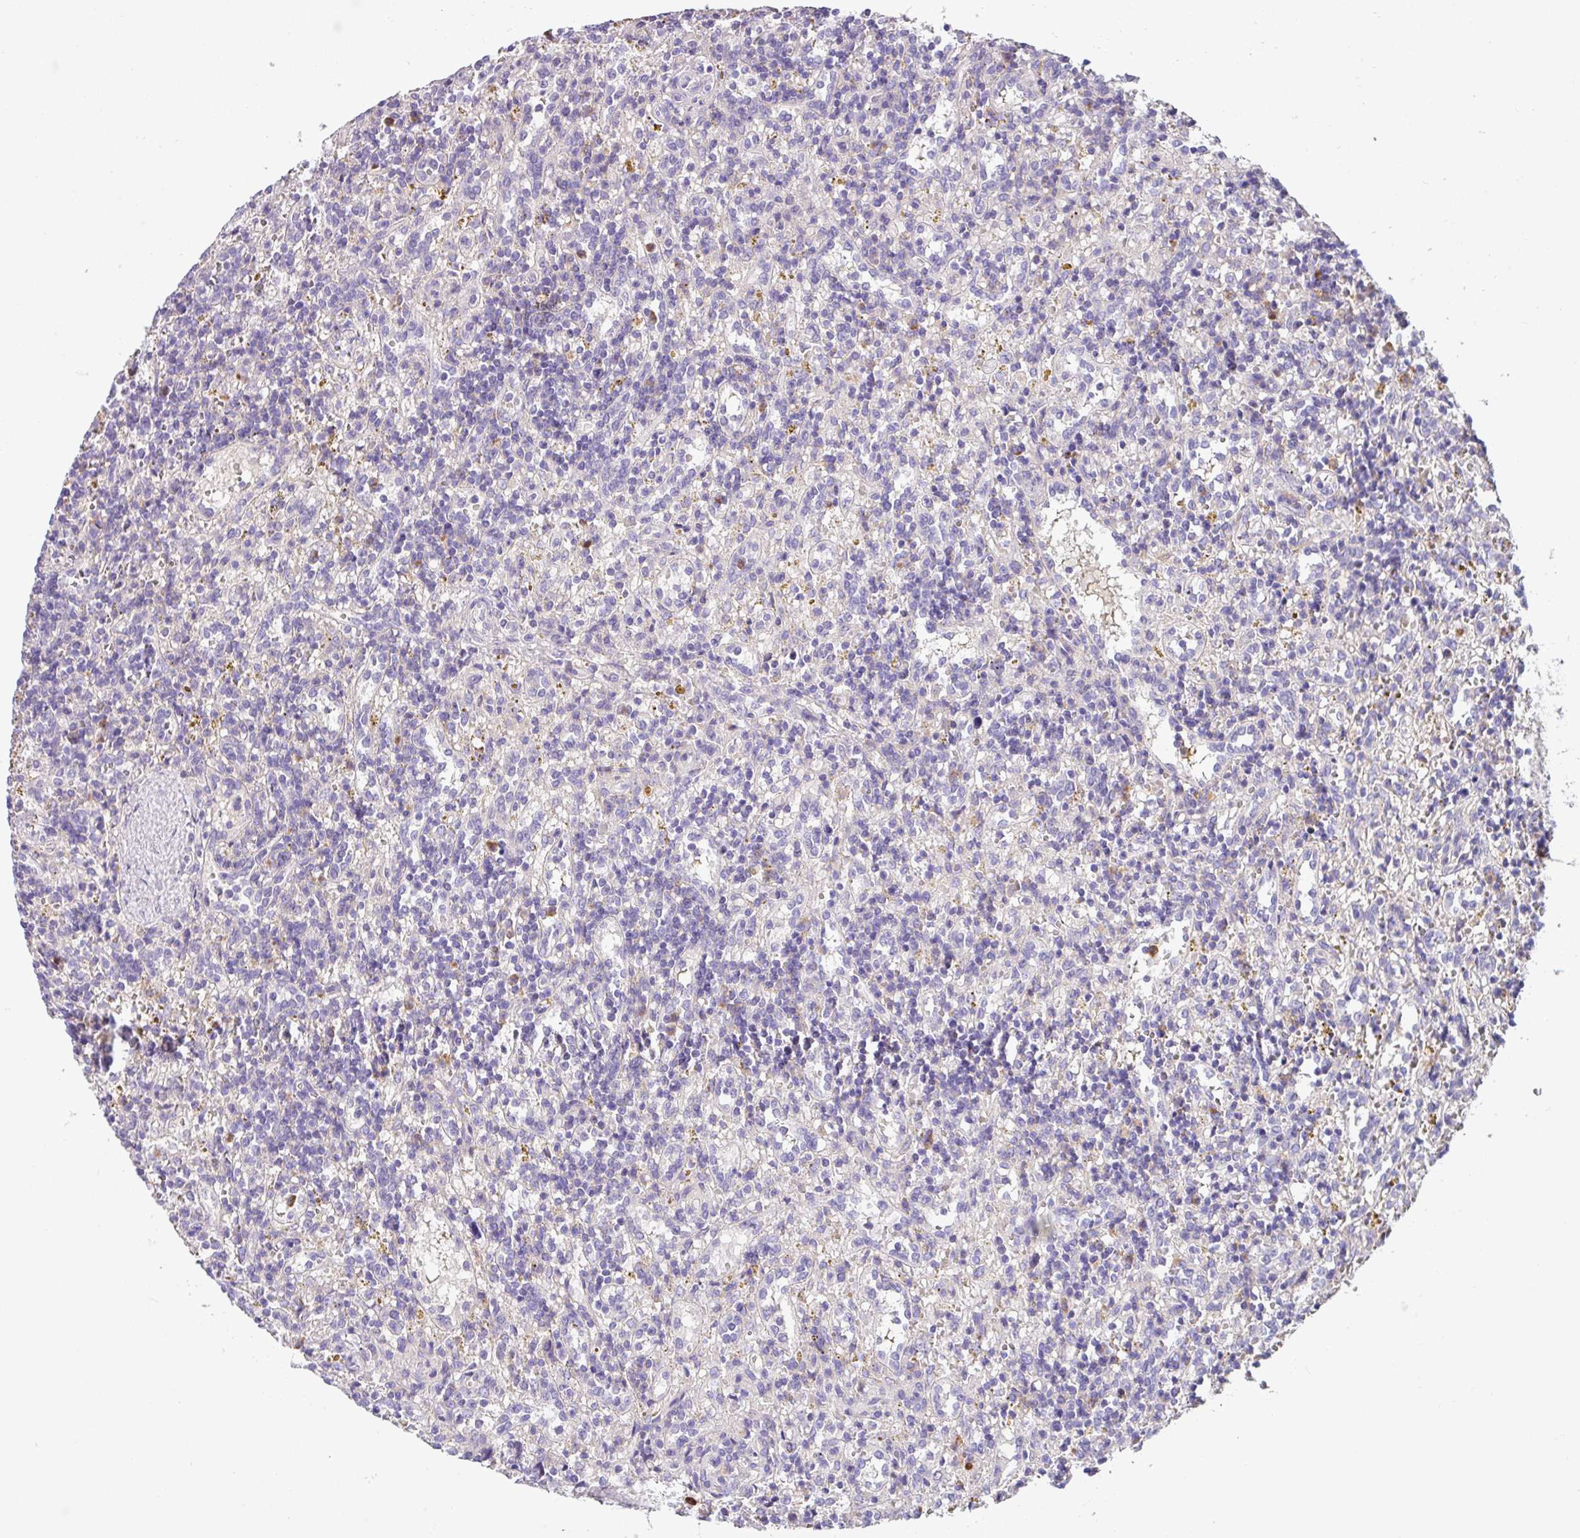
{"staining": {"intensity": "negative", "quantity": "none", "location": "none"}, "tissue": "lymphoma", "cell_type": "Tumor cells", "image_type": "cancer", "snomed": [{"axis": "morphology", "description": "Malignant lymphoma, non-Hodgkin's type, Low grade"}, {"axis": "topography", "description": "Spleen"}], "caption": "Immunohistochemistry of human low-grade malignant lymphoma, non-Hodgkin's type shows no expression in tumor cells. (Stains: DAB (3,3'-diaminobenzidine) immunohistochemistry (IHC) with hematoxylin counter stain, Microscopy: brightfield microscopy at high magnification).", "gene": "CRISP3", "patient": {"sex": "male", "age": 67}}